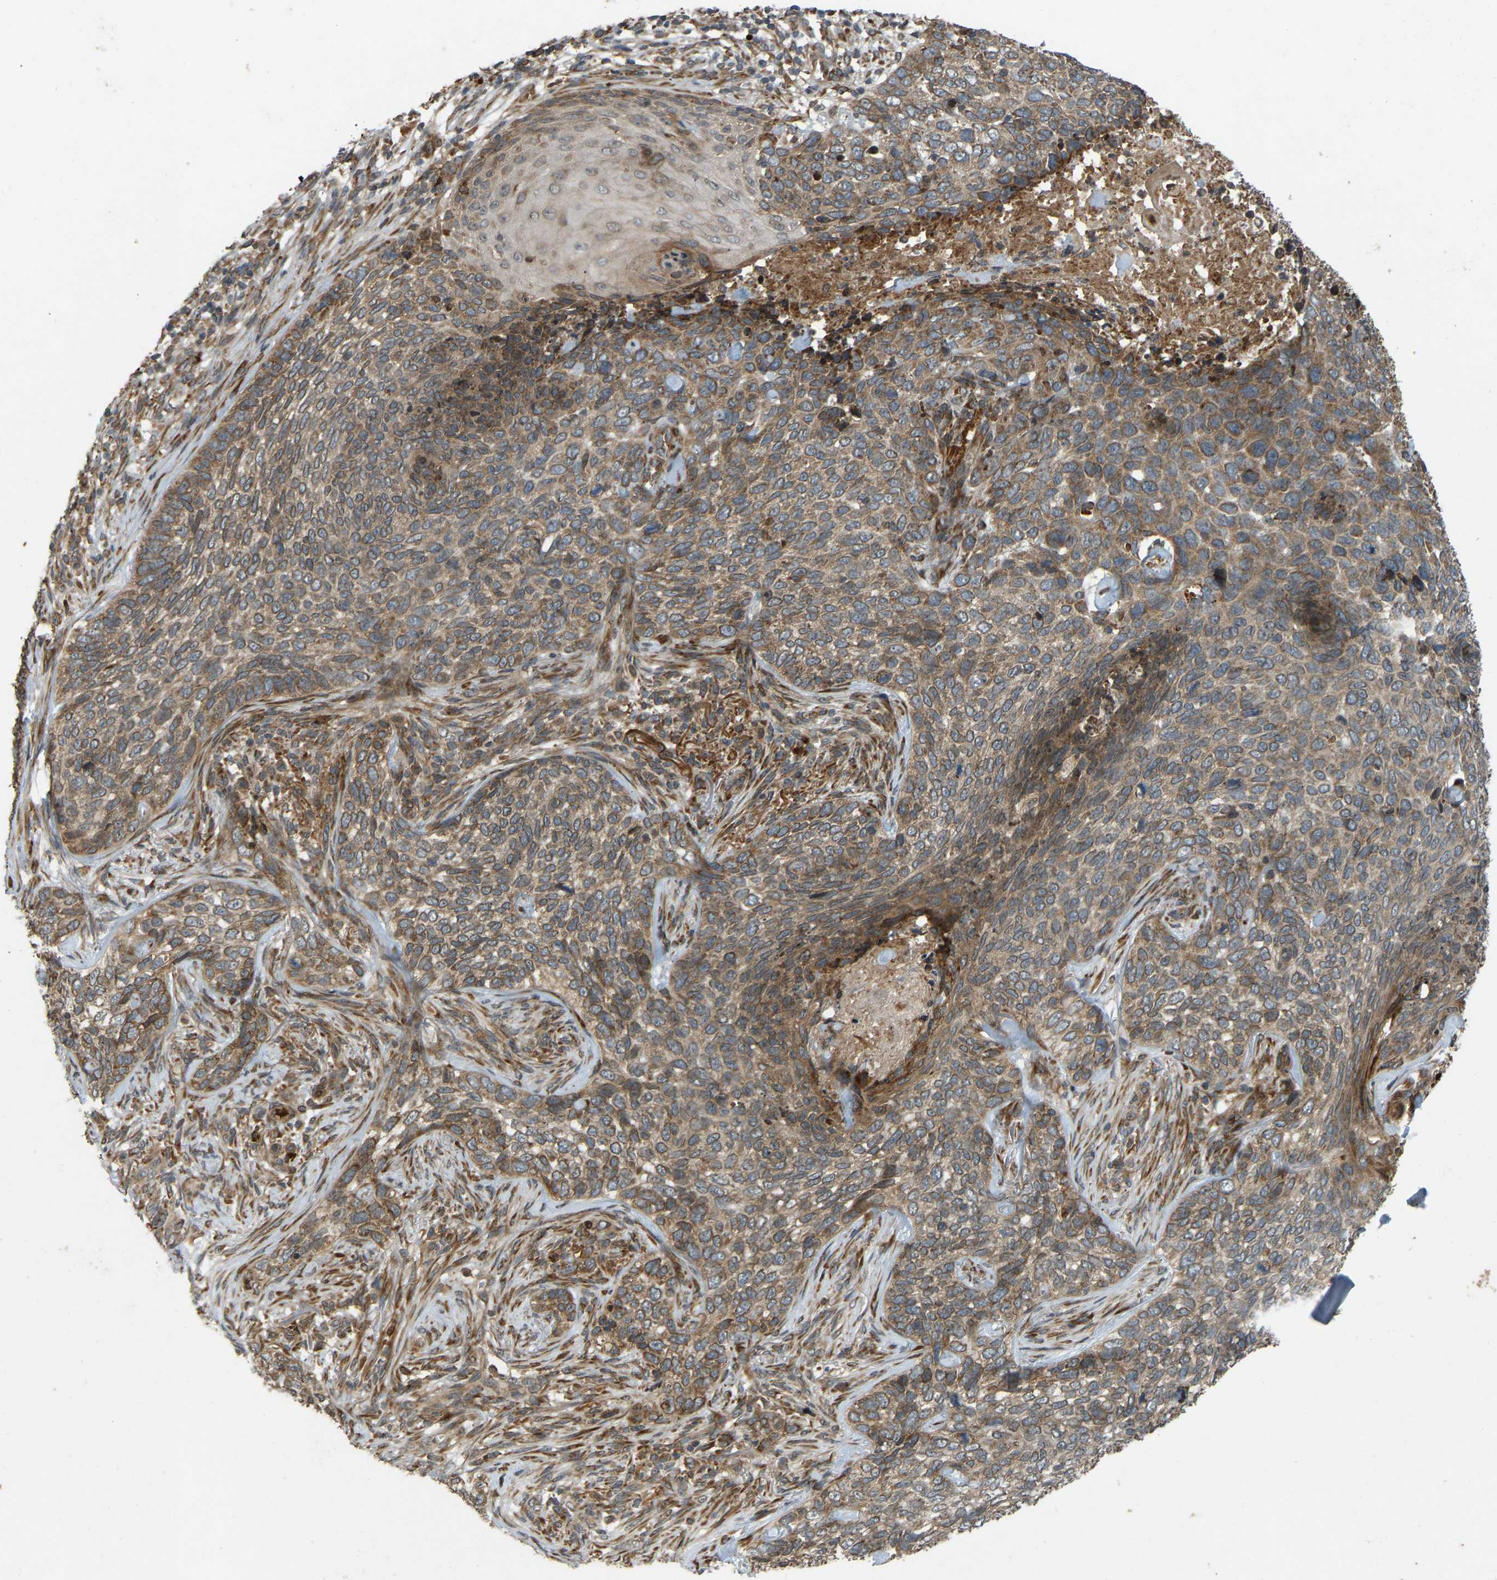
{"staining": {"intensity": "moderate", "quantity": ">75%", "location": "cytoplasmic/membranous"}, "tissue": "skin cancer", "cell_type": "Tumor cells", "image_type": "cancer", "snomed": [{"axis": "morphology", "description": "Basal cell carcinoma"}, {"axis": "topography", "description": "Skin"}], "caption": "The micrograph demonstrates immunohistochemical staining of basal cell carcinoma (skin). There is moderate cytoplasmic/membranous positivity is seen in approximately >75% of tumor cells.", "gene": "RPN2", "patient": {"sex": "female", "age": 64}}